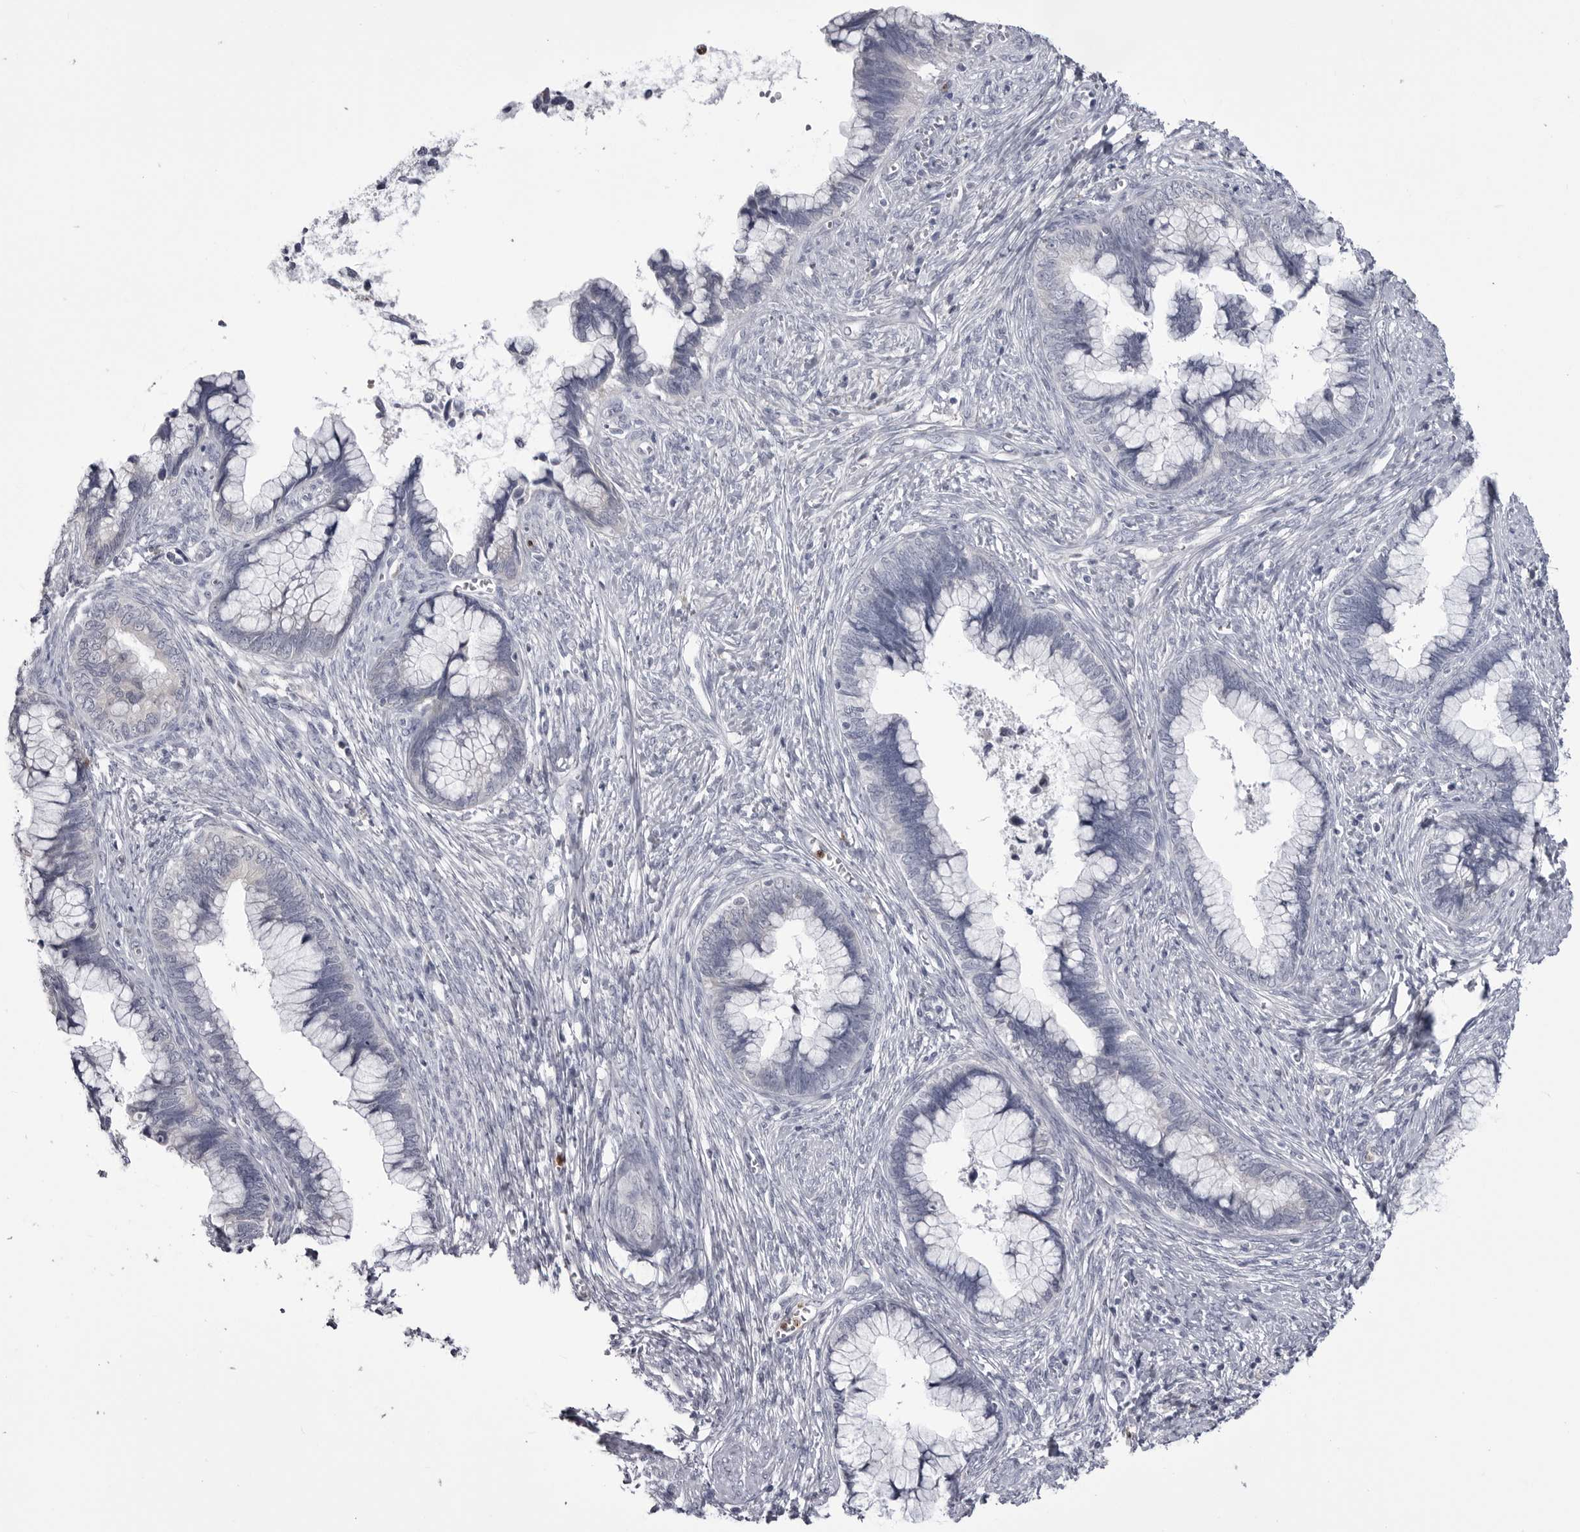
{"staining": {"intensity": "negative", "quantity": "none", "location": "none"}, "tissue": "cervical cancer", "cell_type": "Tumor cells", "image_type": "cancer", "snomed": [{"axis": "morphology", "description": "Adenocarcinoma, NOS"}, {"axis": "topography", "description": "Cervix"}], "caption": "Tumor cells are negative for protein expression in human adenocarcinoma (cervical).", "gene": "STAP2", "patient": {"sex": "female", "age": 44}}